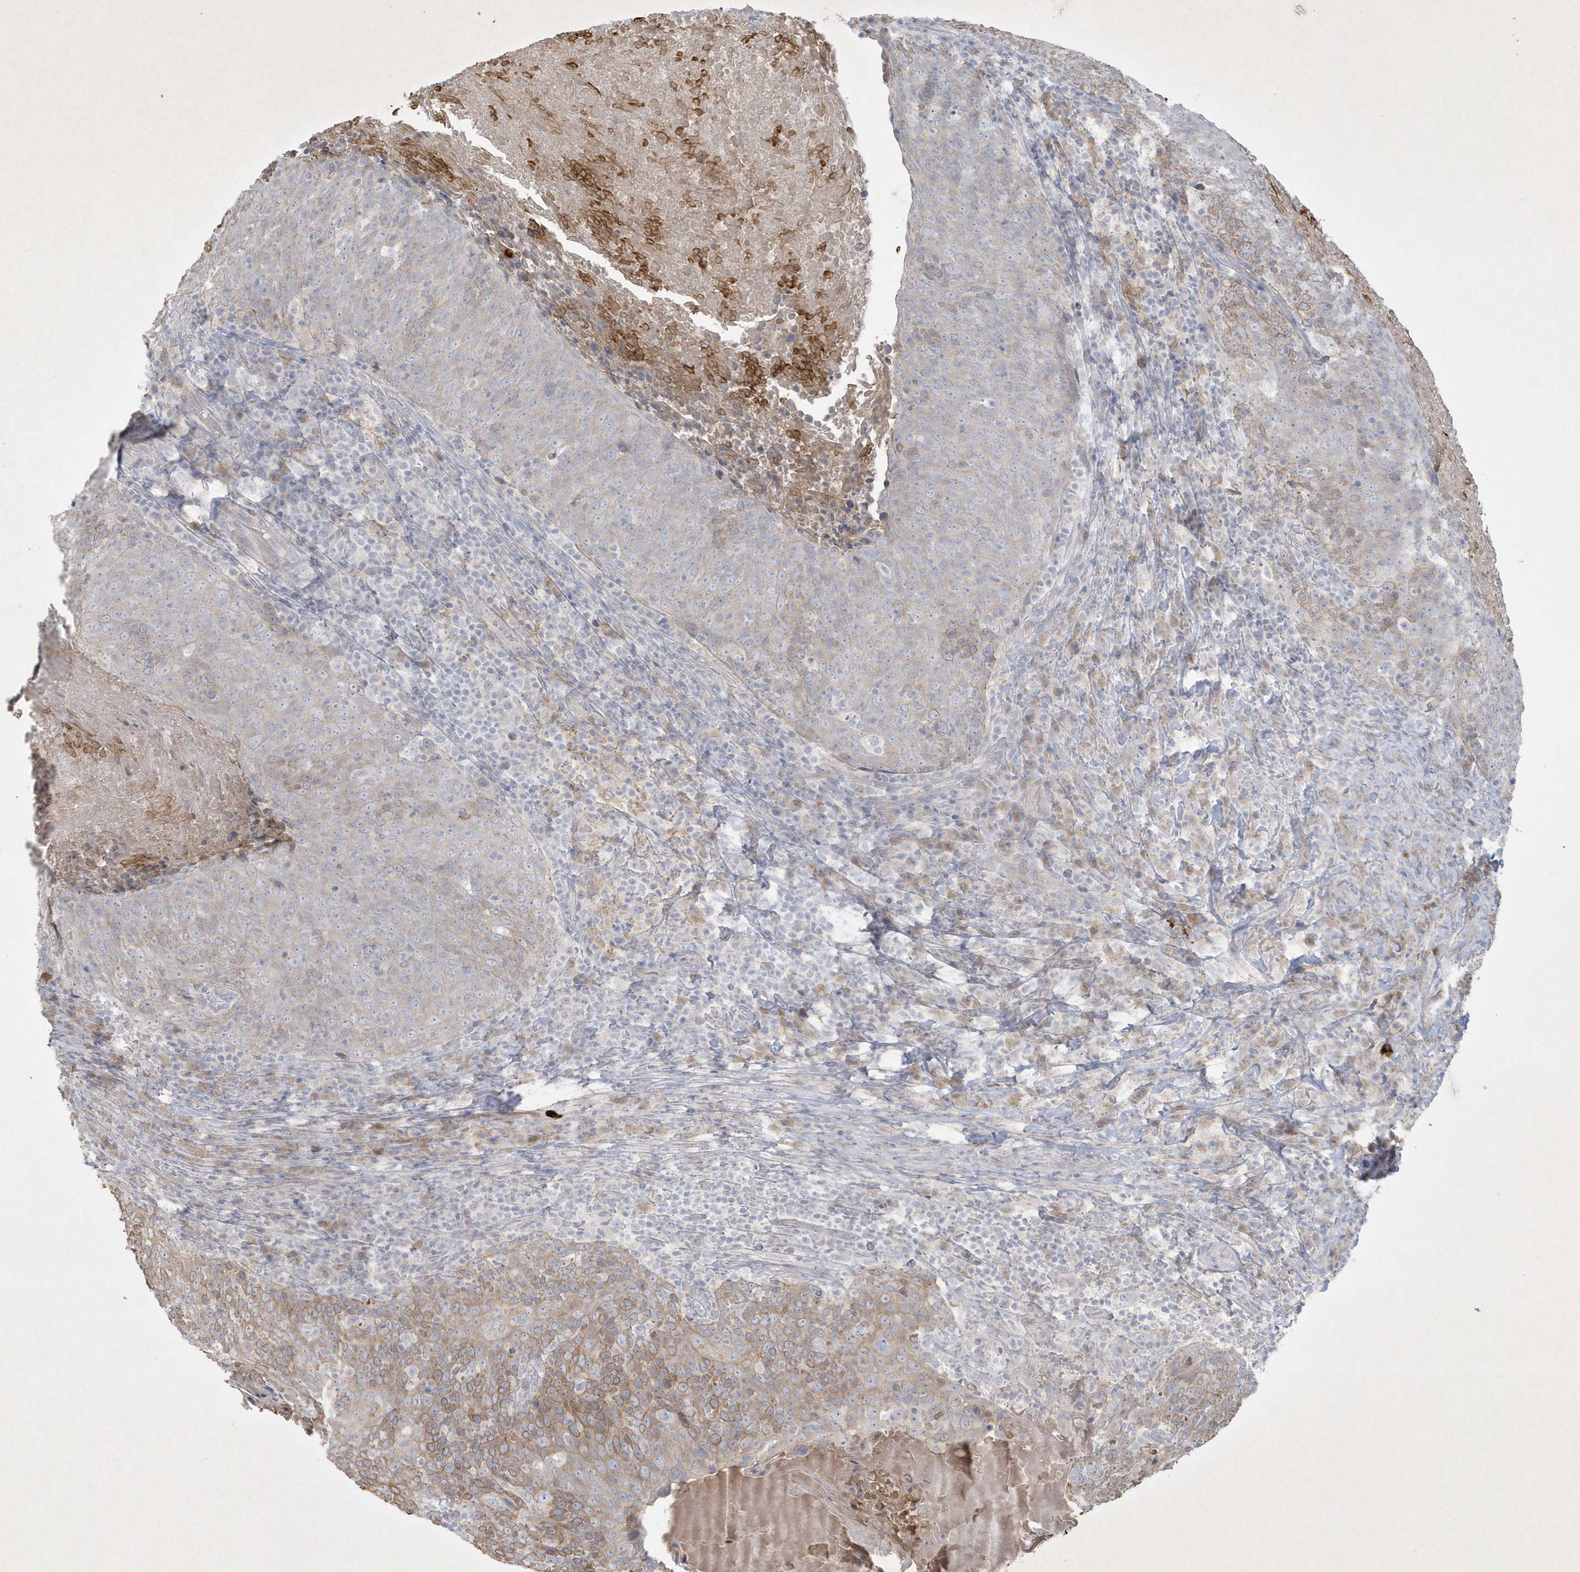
{"staining": {"intensity": "moderate", "quantity": "25%-75%", "location": "cytoplasmic/membranous"}, "tissue": "head and neck cancer", "cell_type": "Tumor cells", "image_type": "cancer", "snomed": [{"axis": "morphology", "description": "Squamous cell carcinoma, NOS"}, {"axis": "morphology", "description": "Squamous cell carcinoma, metastatic, NOS"}, {"axis": "topography", "description": "Lymph node"}, {"axis": "topography", "description": "Head-Neck"}], "caption": "This is a micrograph of IHC staining of head and neck squamous cell carcinoma, which shows moderate positivity in the cytoplasmic/membranous of tumor cells.", "gene": "CCDC24", "patient": {"sex": "male", "age": 62}}